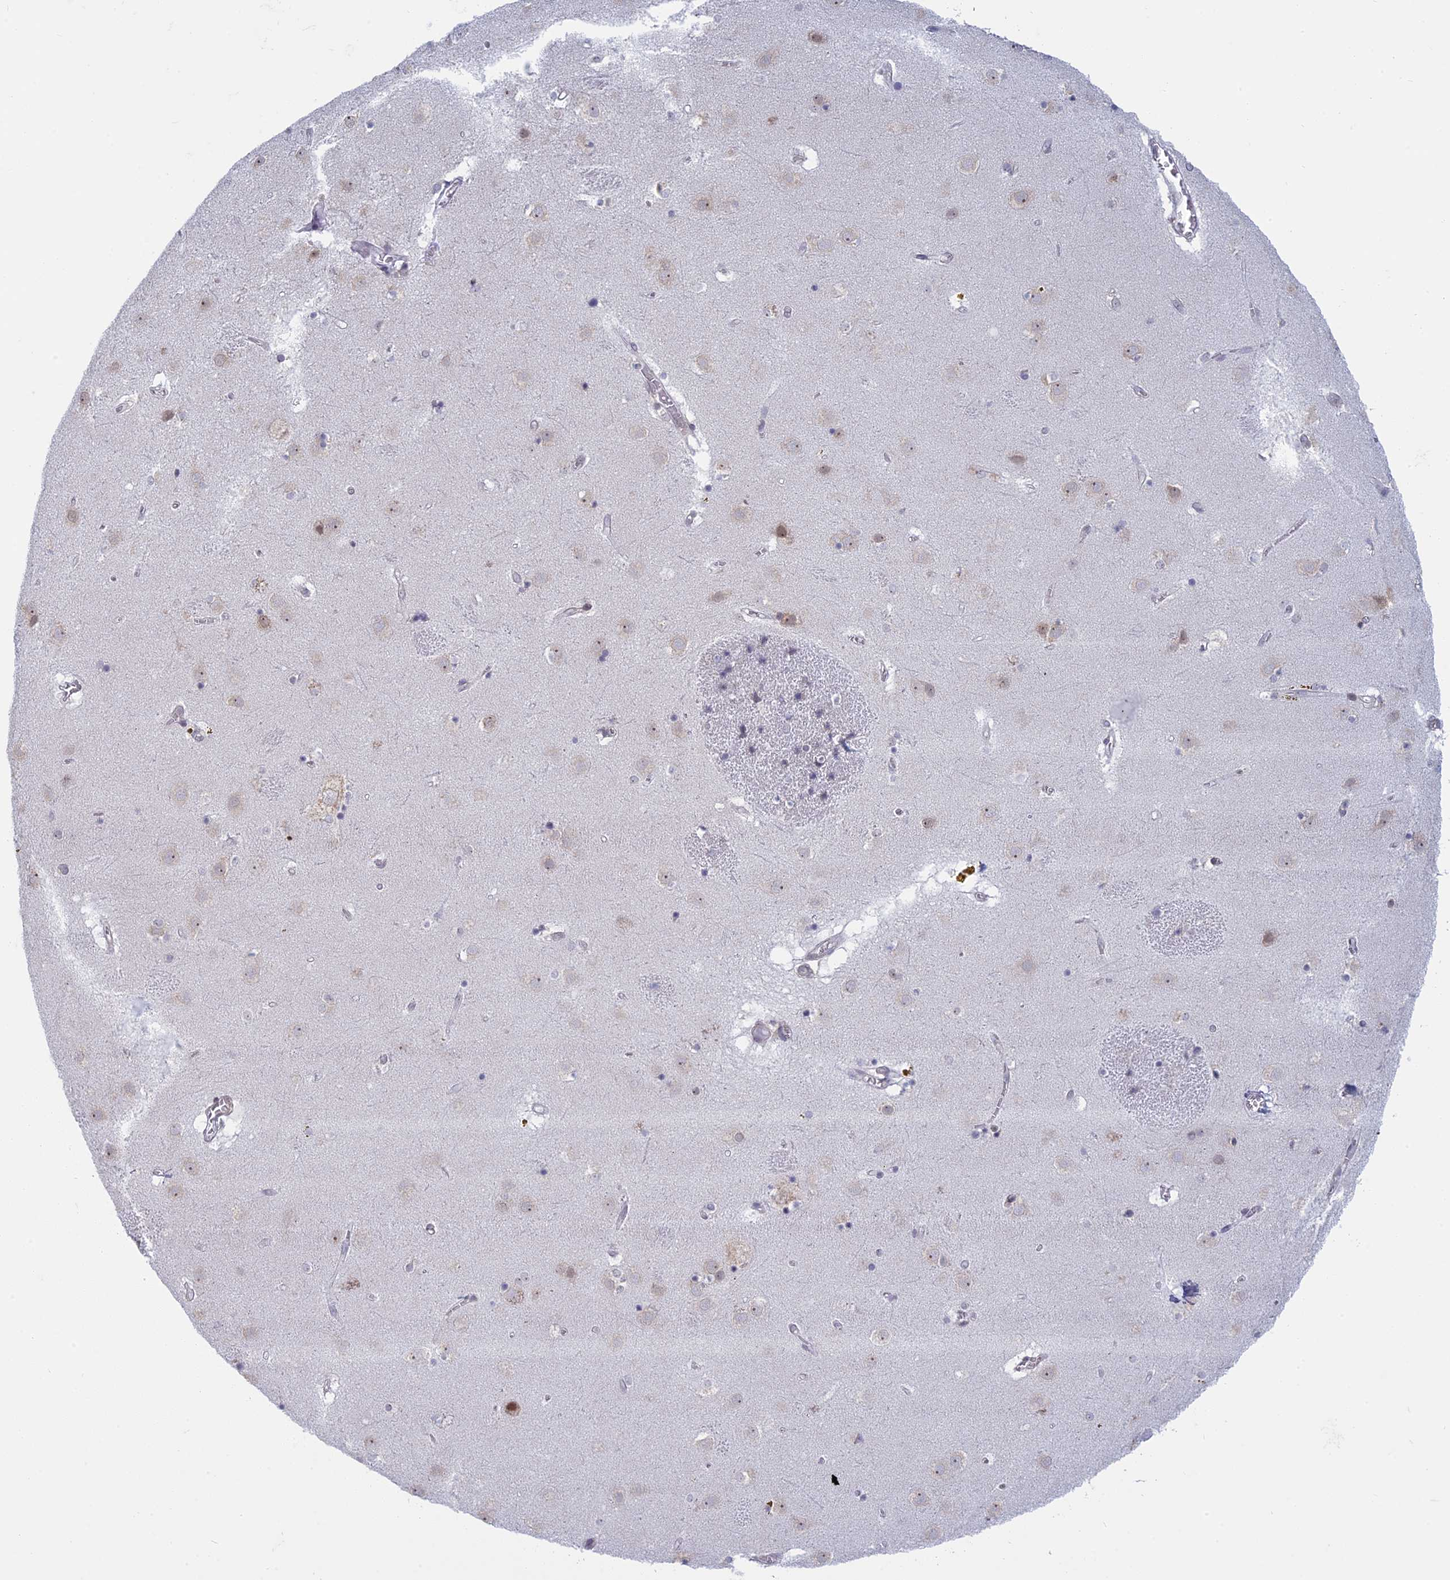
{"staining": {"intensity": "negative", "quantity": "none", "location": "none"}, "tissue": "caudate", "cell_type": "Glial cells", "image_type": "normal", "snomed": [{"axis": "morphology", "description": "Normal tissue, NOS"}, {"axis": "topography", "description": "Lateral ventricle wall"}], "caption": "Glial cells show no significant expression in normal caudate.", "gene": "RPS19BP1", "patient": {"sex": "male", "age": 70}}